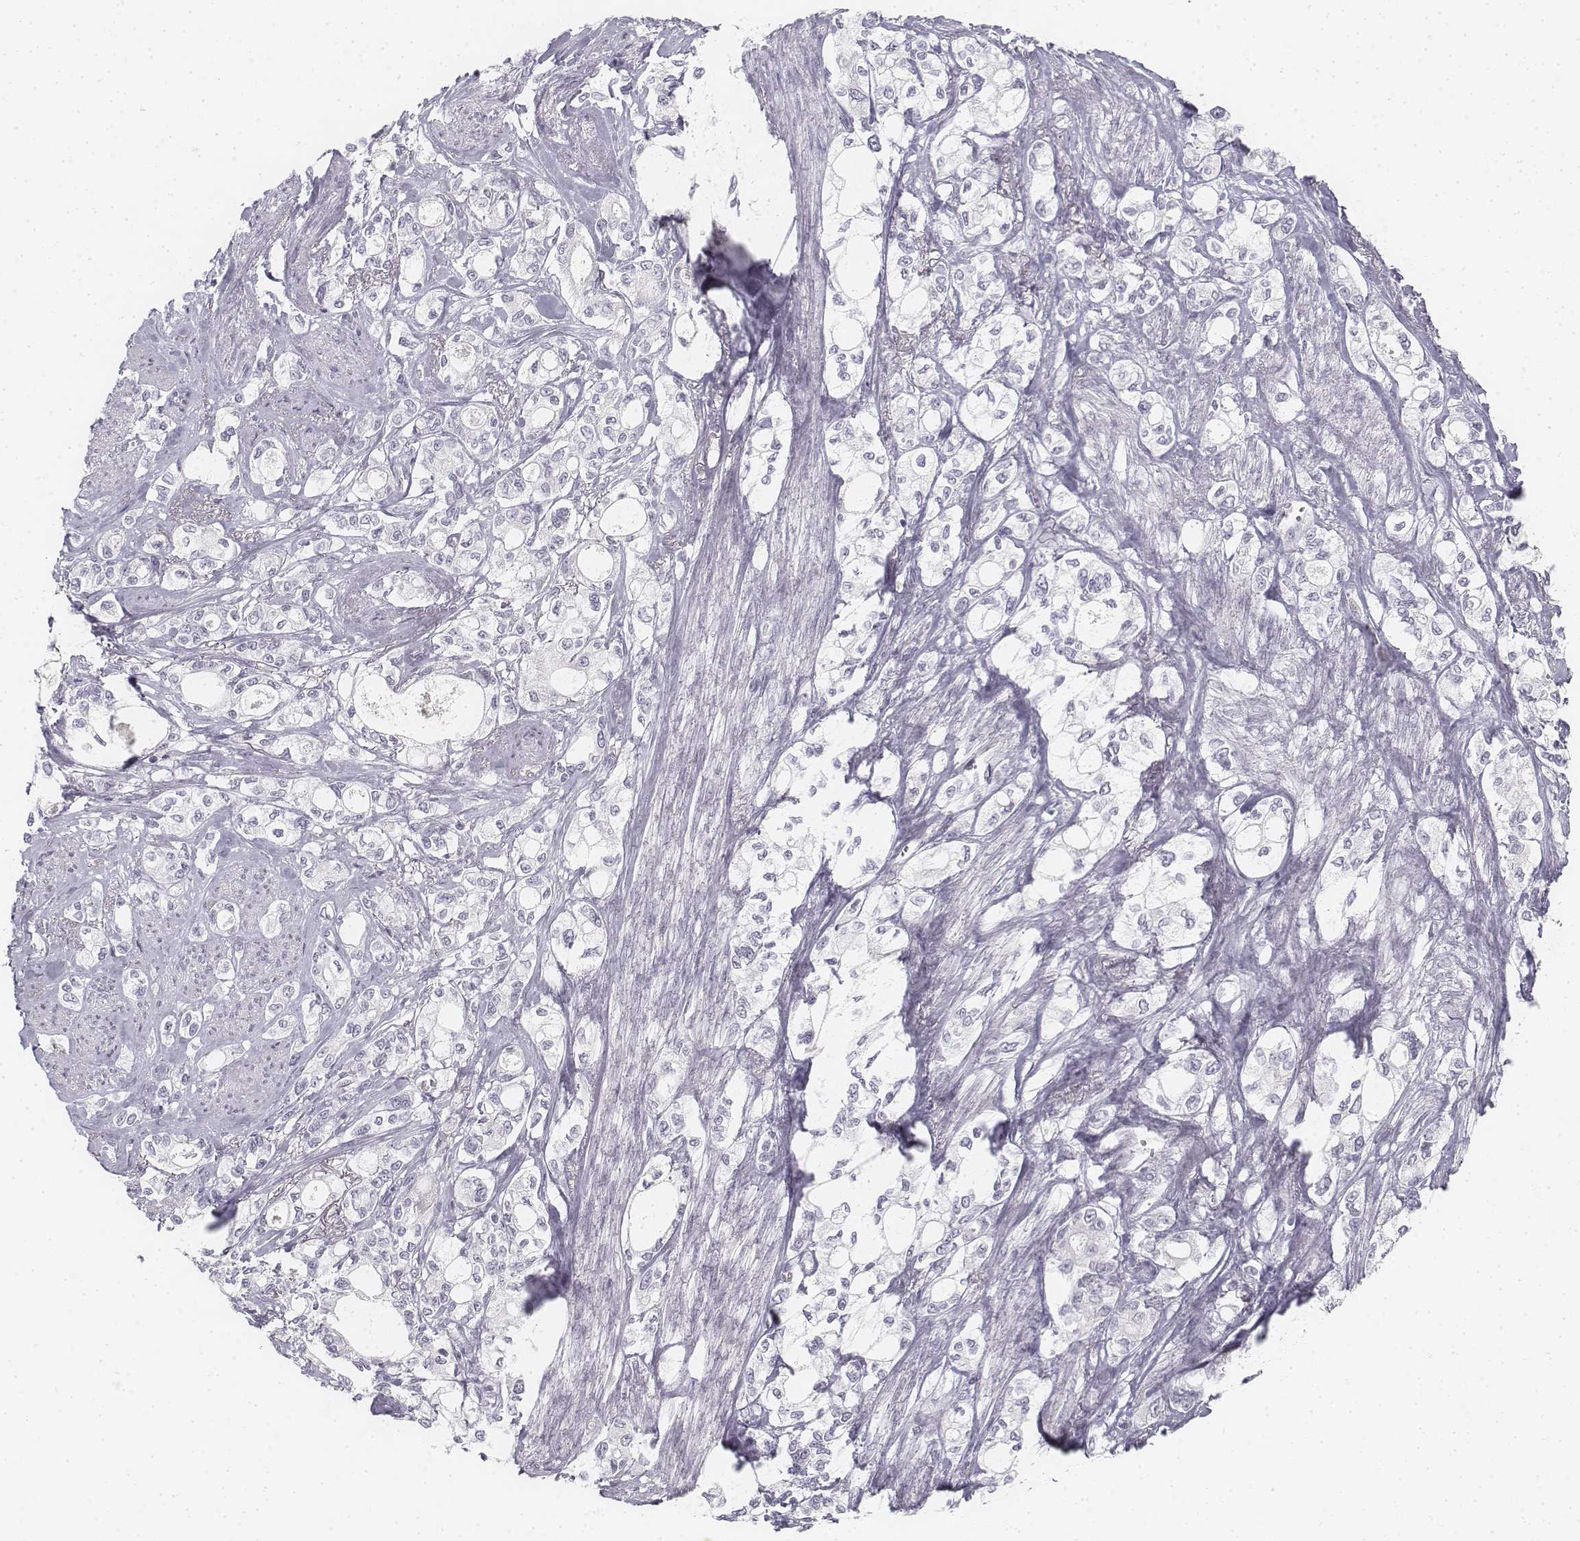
{"staining": {"intensity": "negative", "quantity": "none", "location": "none"}, "tissue": "stomach cancer", "cell_type": "Tumor cells", "image_type": "cancer", "snomed": [{"axis": "morphology", "description": "Adenocarcinoma, NOS"}, {"axis": "topography", "description": "Stomach"}], "caption": "High power microscopy micrograph of an IHC photomicrograph of stomach cancer, revealing no significant positivity in tumor cells.", "gene": "KRTAP2-1", "patient": {"sex": "male", "age": 63}}